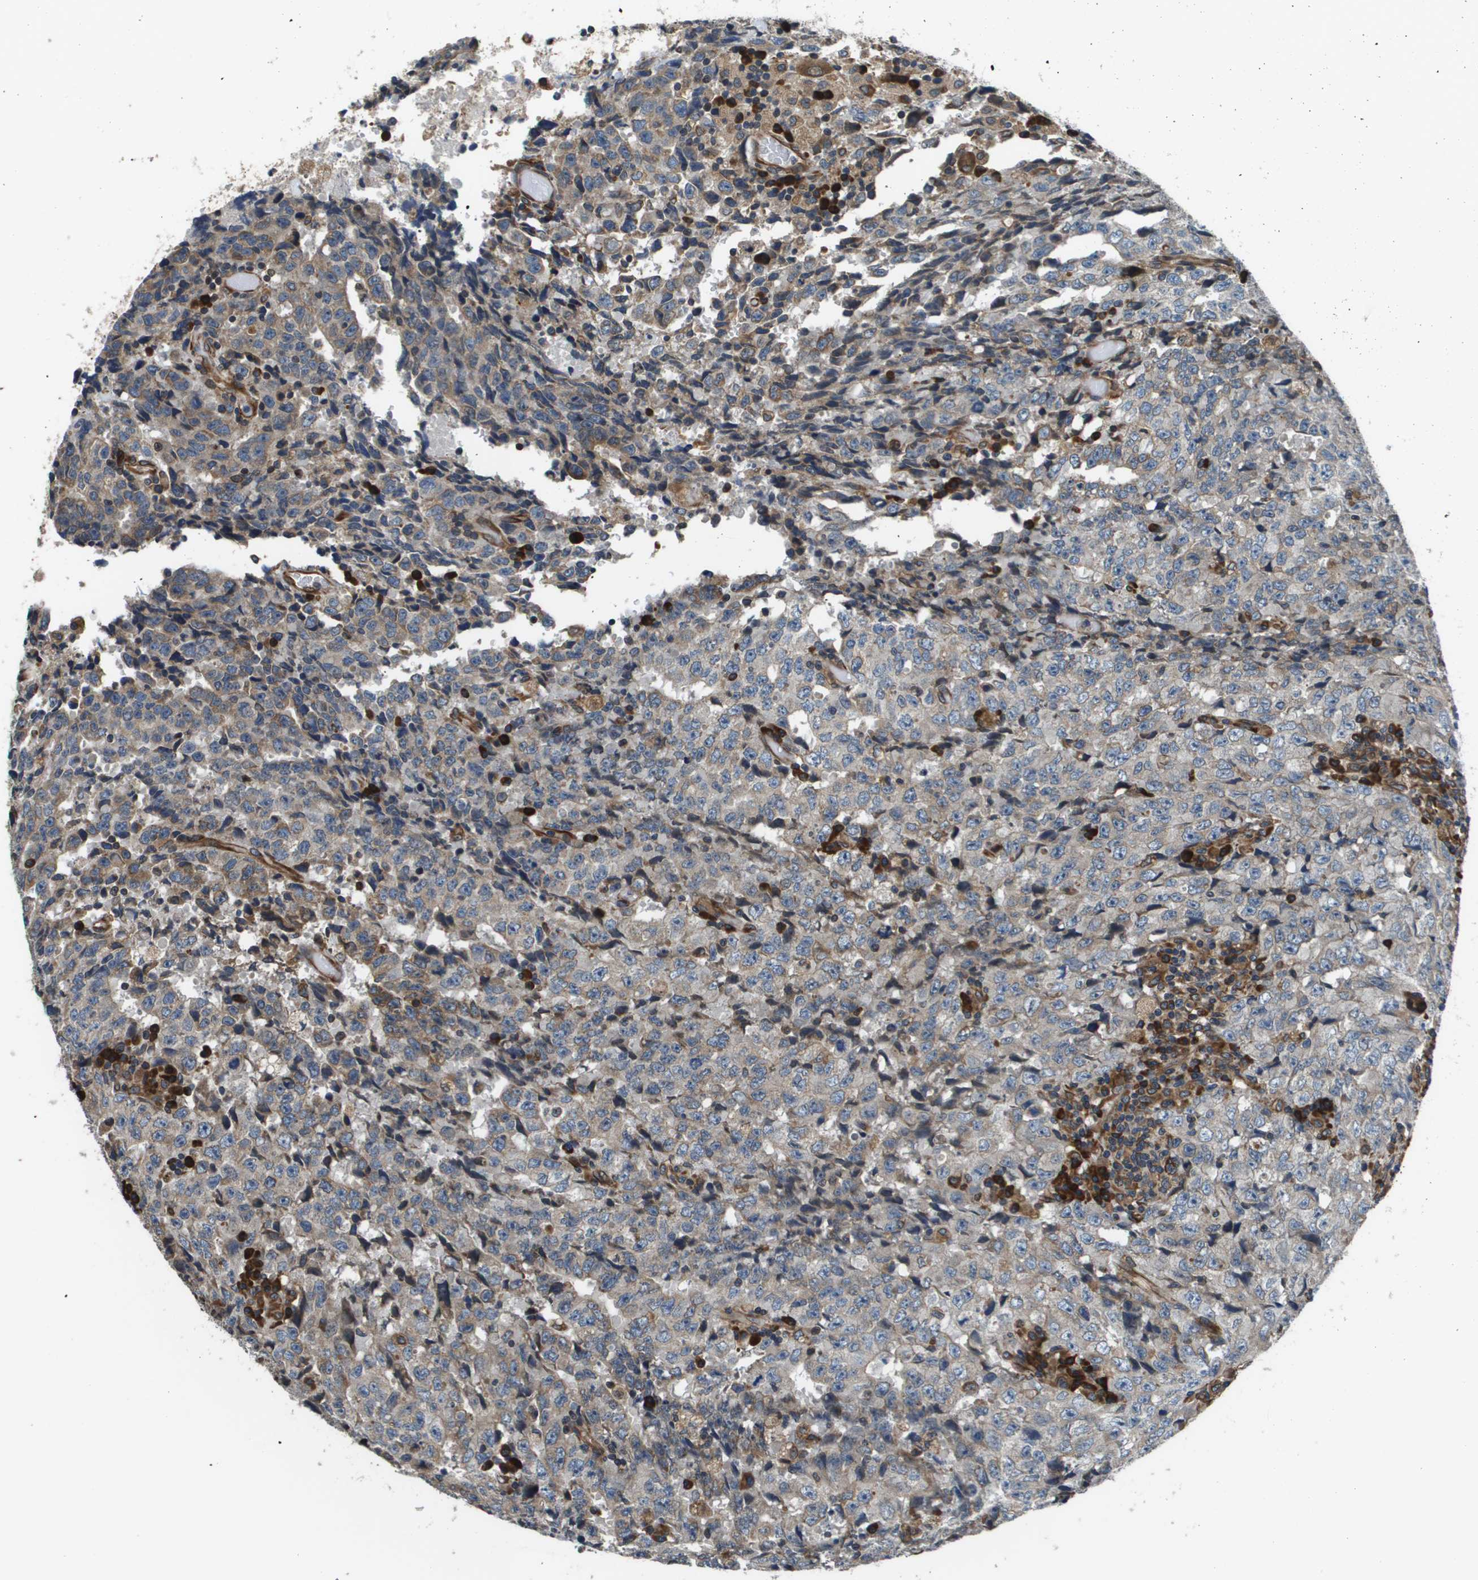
{"staining": {"intensity": "weak", "quantity": "25%-75%", "location": "cytoplasmic/membranous"}, "tissue": "testis cancer", "cell_type": "Tumor cells", "image_type": "cancer", "snomed": [{"axis": "morphology", "description": "Necrosis, NOS"}, {"axis": "morphology", "description": "Carcinoma, Embryonal, NOS"}, {"axis": "topography", "description": "Testis"}], "caption": "High-power microscopy captured an immunohistochemistry histopathology image of testis cancer, revealing weak cytoplasmic/membranous positivity in about 25%-75% of tumor cells.", "gene": "SEC62", "patient": {"sex": "male", "age": 19}}